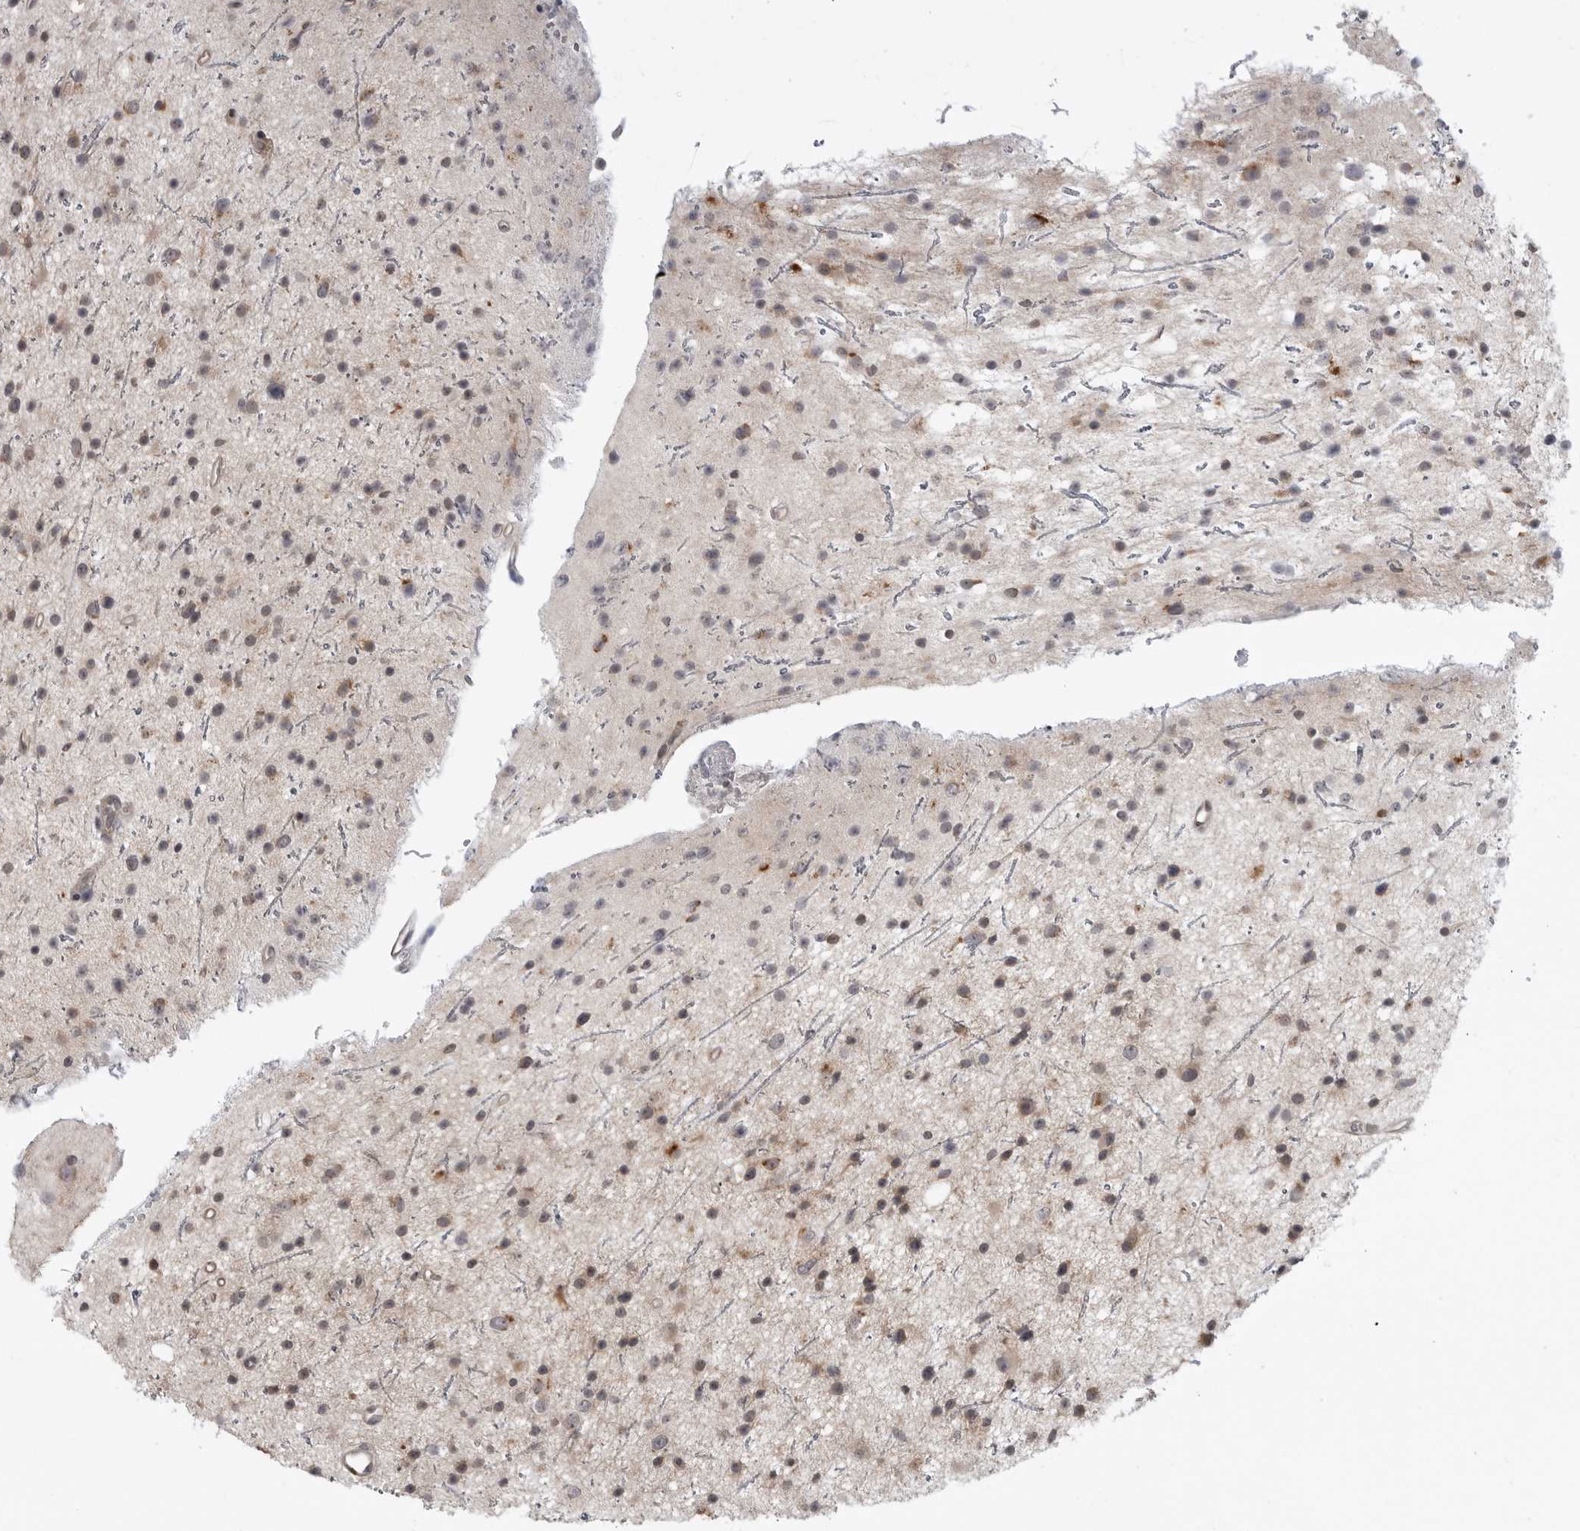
{"staining": {"intensity": "weak", "quantity": "25%-75%", "location": "cytoplasmic/membranous"}, "tissue": "glioma", "cell_type": "Tumor cells", "image_type": "cancer", "snomed": [{"axis": "morphology", "description": "Glioma, malignant, Low grade"}, {"axis": "topography", "description": "Cerebral cortex"}], "caption": "Protein staining demonstrates weak cytoplasmic/membranous positivity in approximately 25%-75% of tumor cells in malignant low-grade glioma. Using DAB (3,3'-diaminobenzidine) (brown) and hematoxylin (blue) stains, captured at high magnification using brightfield microscopy.", "gene": "FAAP100", "patient": {"sex": "female", "age": 39}}